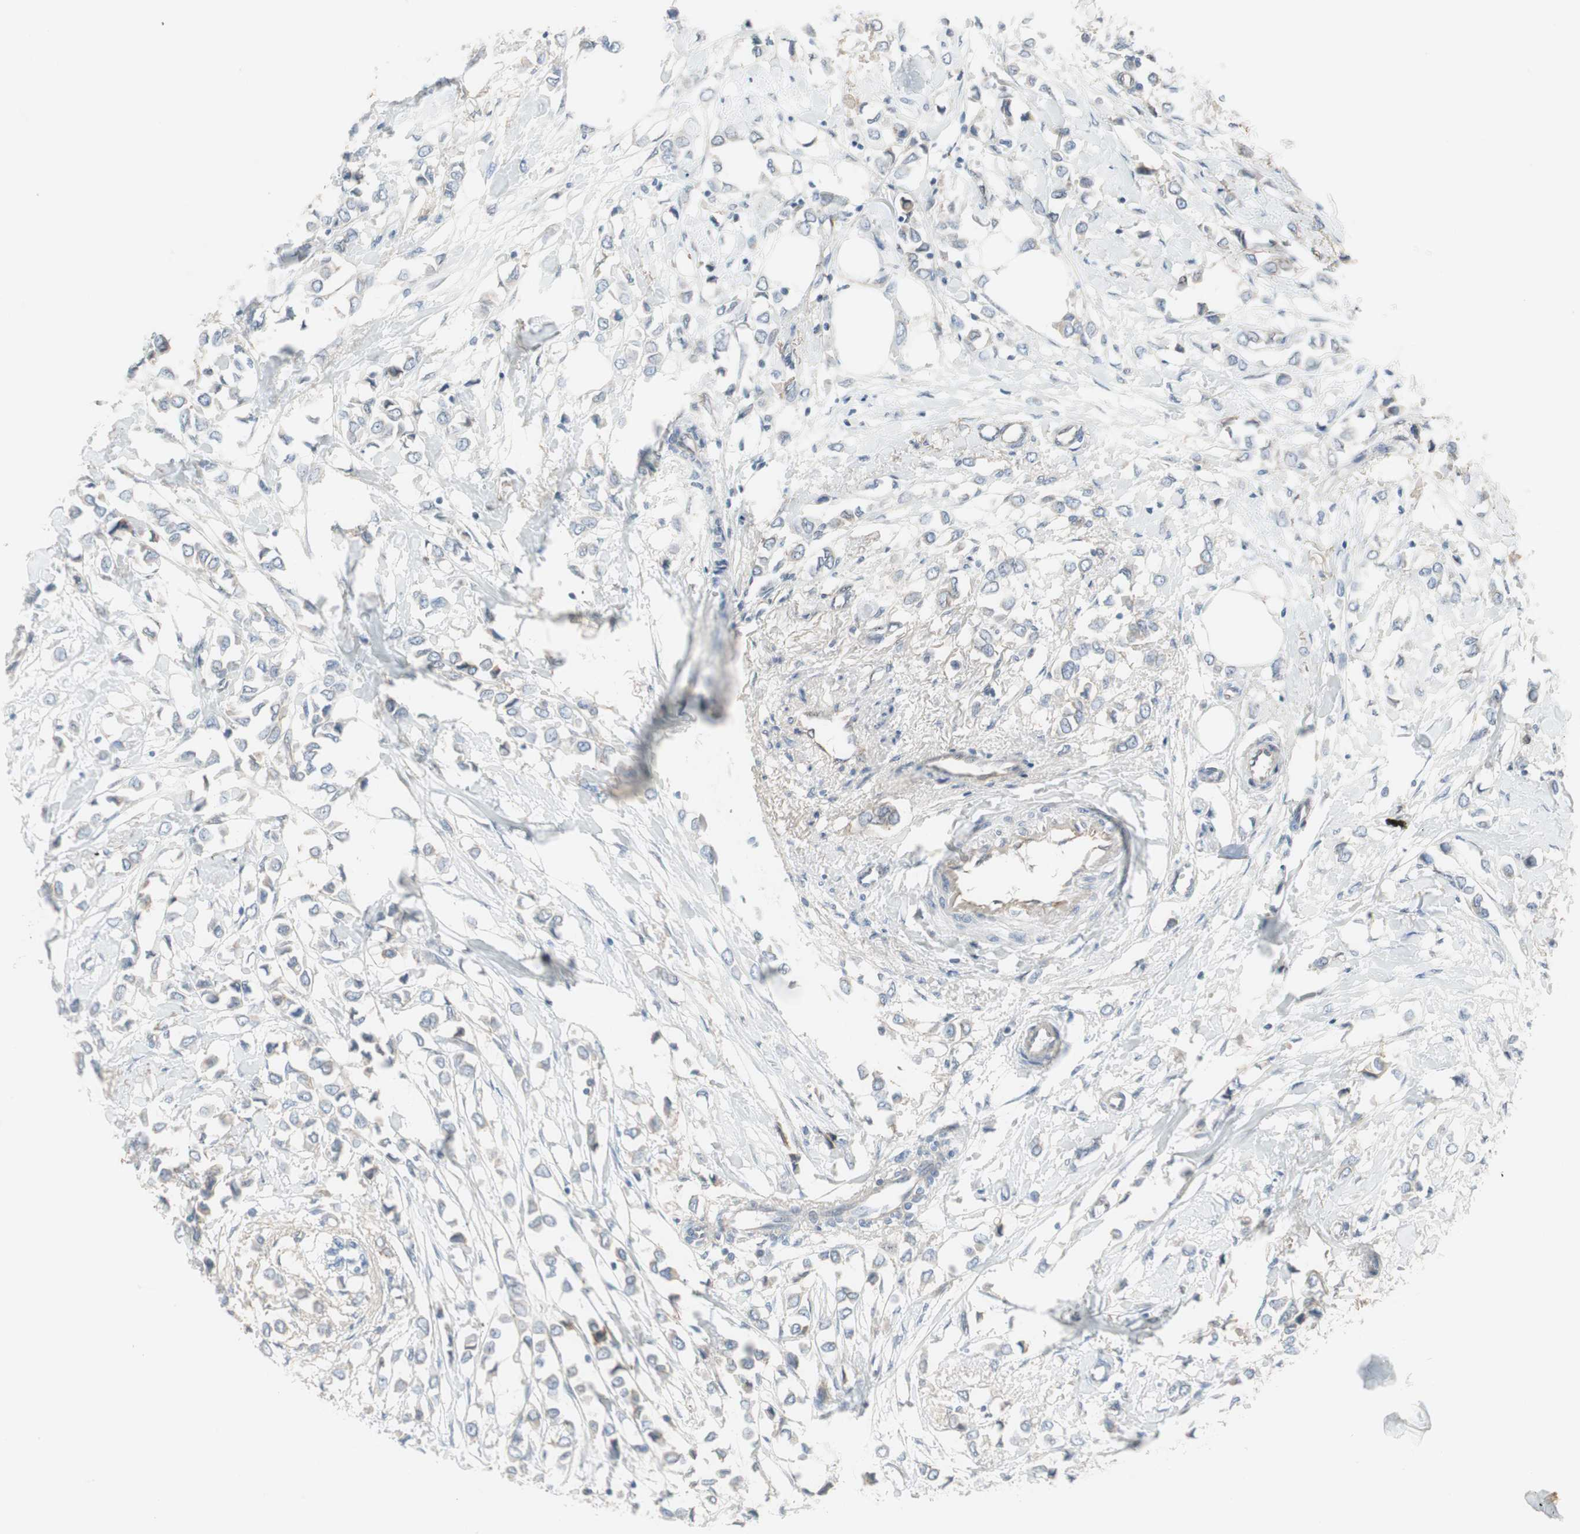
{"staining": {"intensity": "negative", "quantity": "none", "location": "none"}, "tissue": "breast cancer", "cell_type": "Tumor cells", "image_type": "cancer", "snomed": [{"axis": "morphology", "description": "Lobular carcinoma"}, {"axis": "topography", "description": "Breast"}], "caption": "An immunohistochemistry (IHC) histopathology image of breast lobular carcinoma is shown. There is no staining in tumor cells of breast lobular carcinoma.", "gene": "CAND2", "patient": {"sex": "female", "age": 51}}